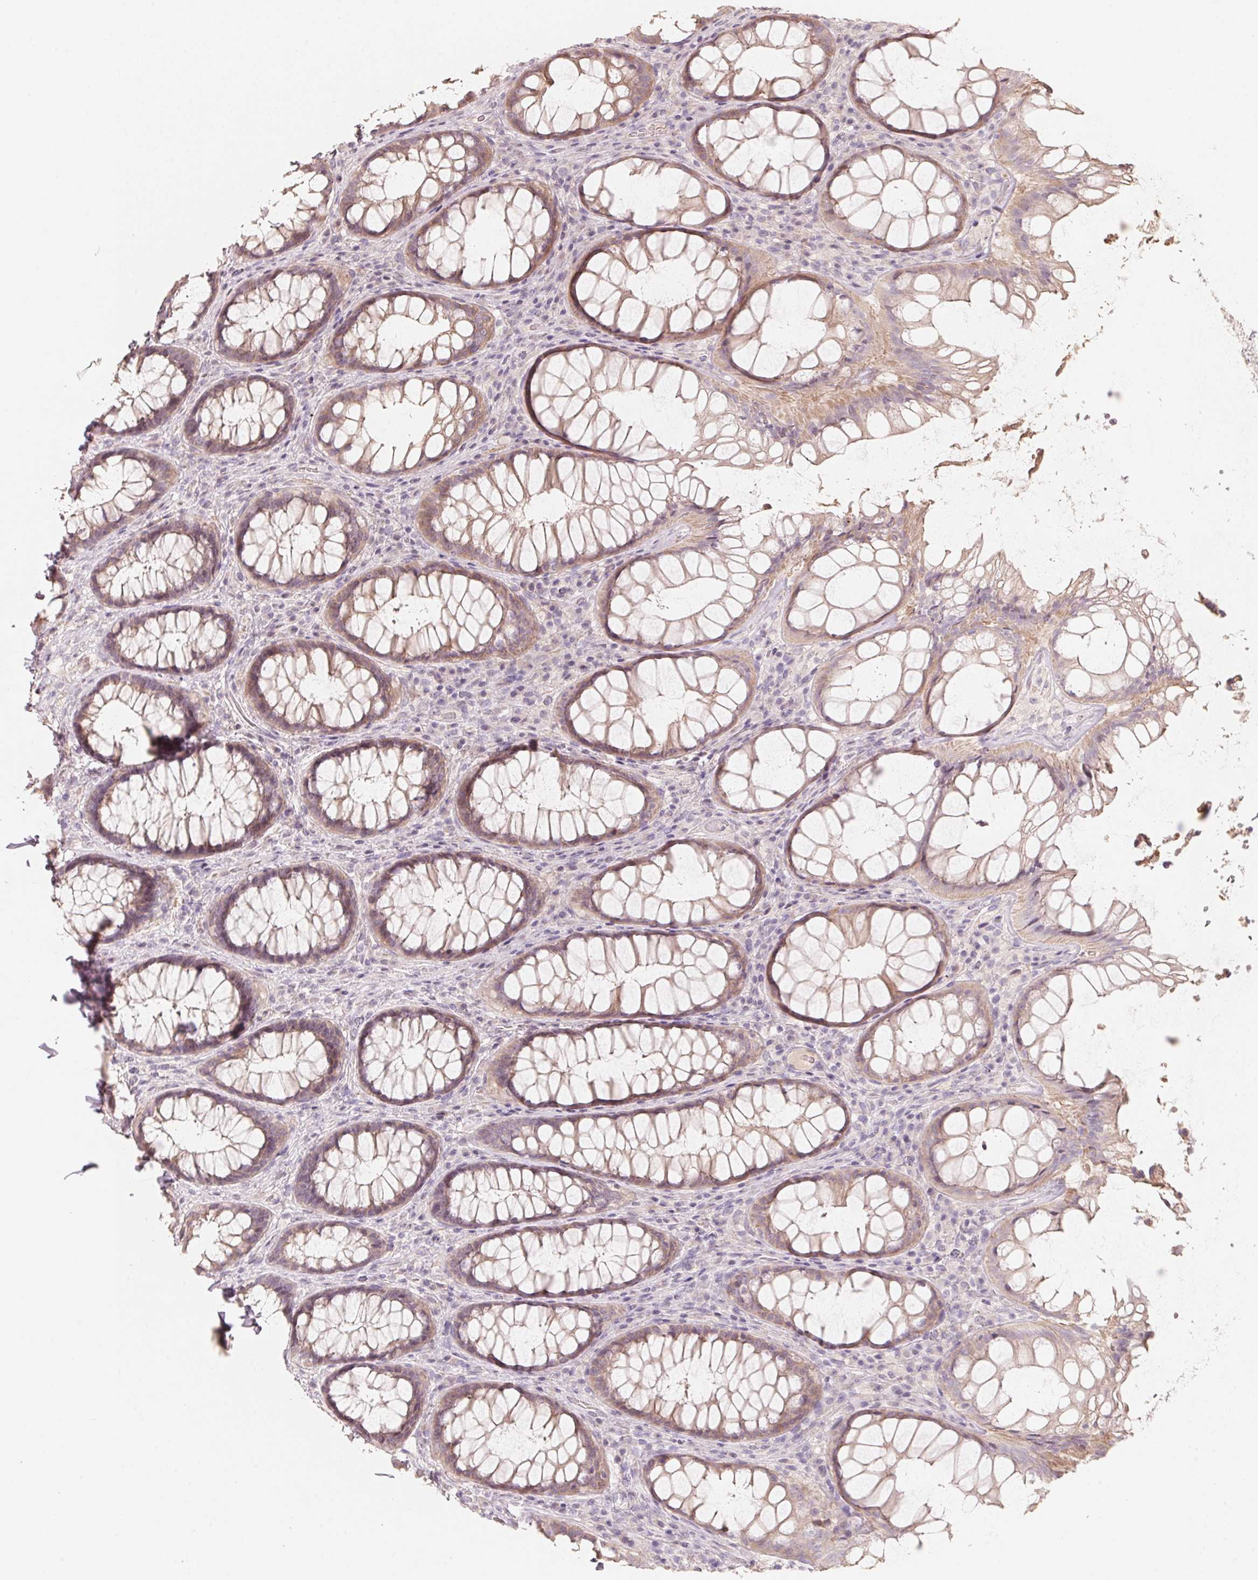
{"staining": {"intensity": "weak", "quantity": ">75%", "location": "cytoplasmic/membranous"}, "tissue": "rectum", "cell_type": "Glandular cells", "image_type": "normal", "snomed": [{"axis": "morphology", "description": "Normal tissue, NOS"}, {"axis": "topography", "description": "Rectum"}], "caption": "This is an image of IHC staining of benign rectum, which shows weak expression in the cytoplasmic/membranous of glandular cells.", "gene": "TP53AIP1", "patient": {"sex": "male", "age": 72}}